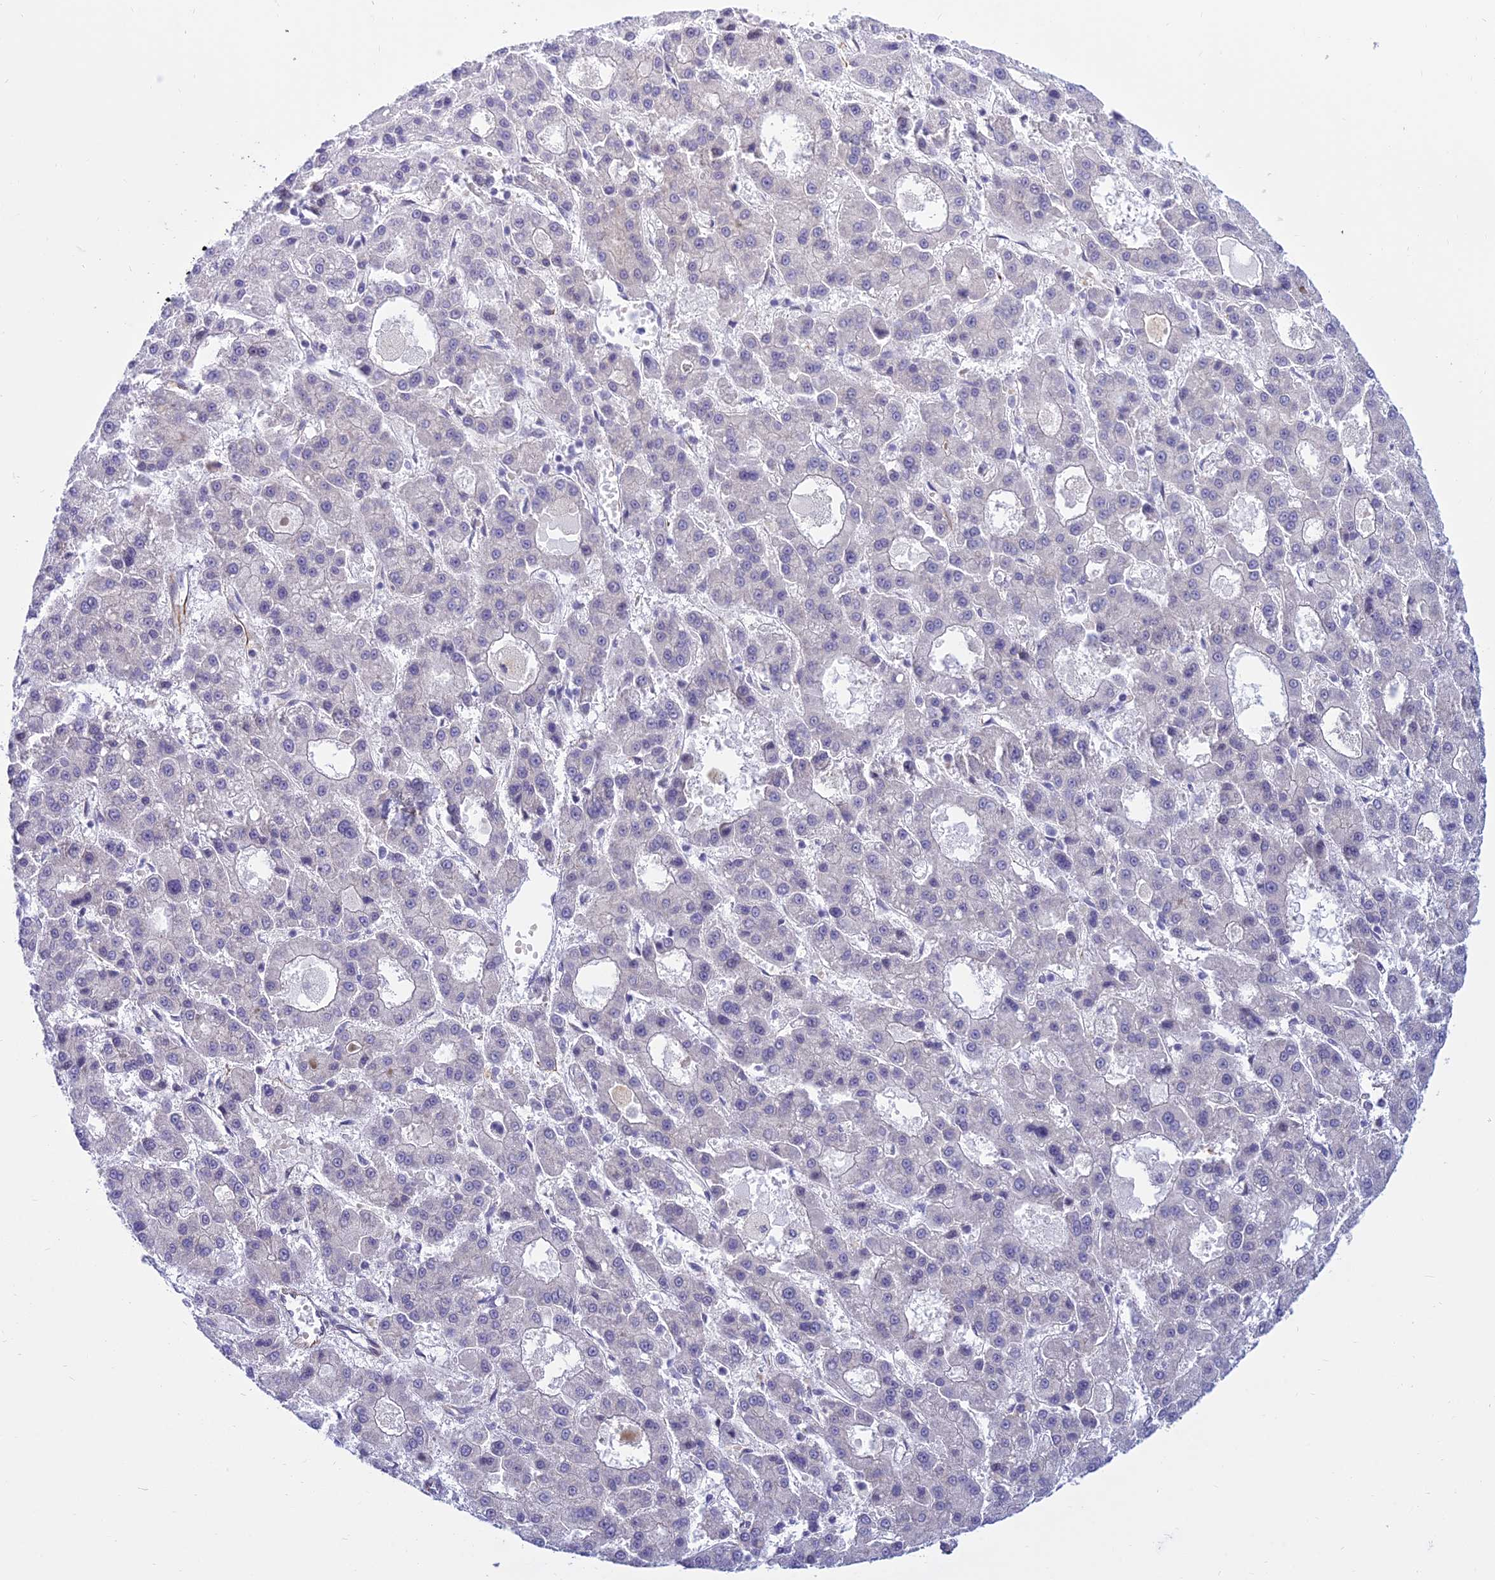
{"staining": {"intensity": "negative", "quantity": "none", "location": "none"}, "tissue": "liver cancer", "cell_type": "Tumor cells", "image_type": "cancer", "snomed": [{"axis": "morphology", "description": "Carcinoma, Hepatocellular, NOS"}, {"axis": "topography", "description": "Liver"}], "caption": "This is an immunohistochemistry (IHC) histopathology image of liver cancer (hepatocellular carcinoma). There is no positivity in tumor cells.", "gene": "SAPCD2", "patient": {"sex": "male", "age": 70}}